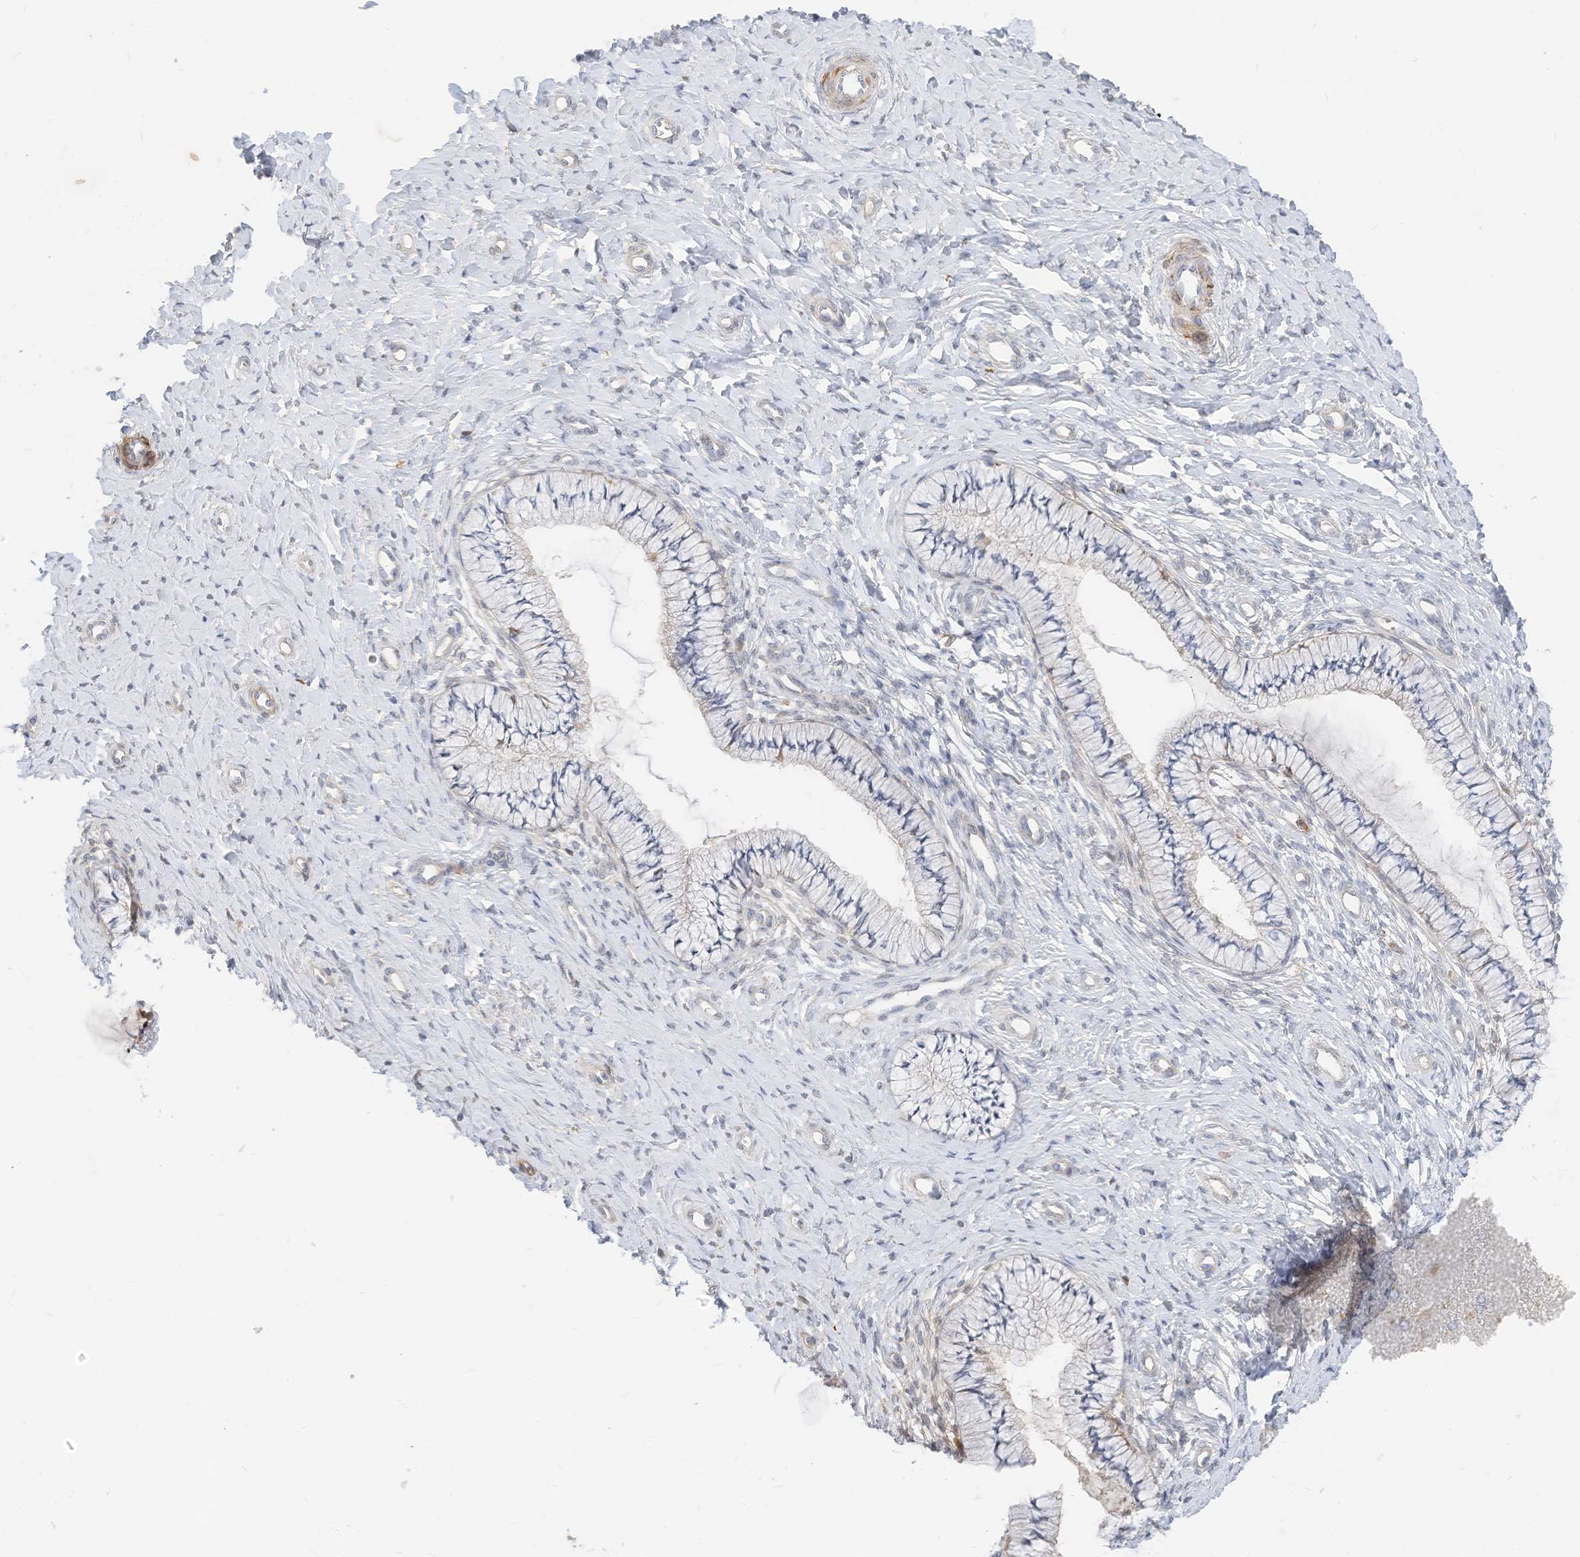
{"staining": {"intensity": "negative", "quantity": "none", "location": "none"}, "tissue": "cervix", "cell_type": "Glandular cells", "image_type": "normal", "snomed": [{"axis": "morphology", "description": "Normal tissue, NOS"}, {"axis": "topography", "description": "Cervix"}], "caption": "The histopathology image displays no significant positivity in glandular cells of cervix. (Brightfield microscopy of DAB (3,3'-diaminobenzidine) IHC at high magnification).", "gene": "ATP13A1", "patient": {"sex": "female", "age": 36}}